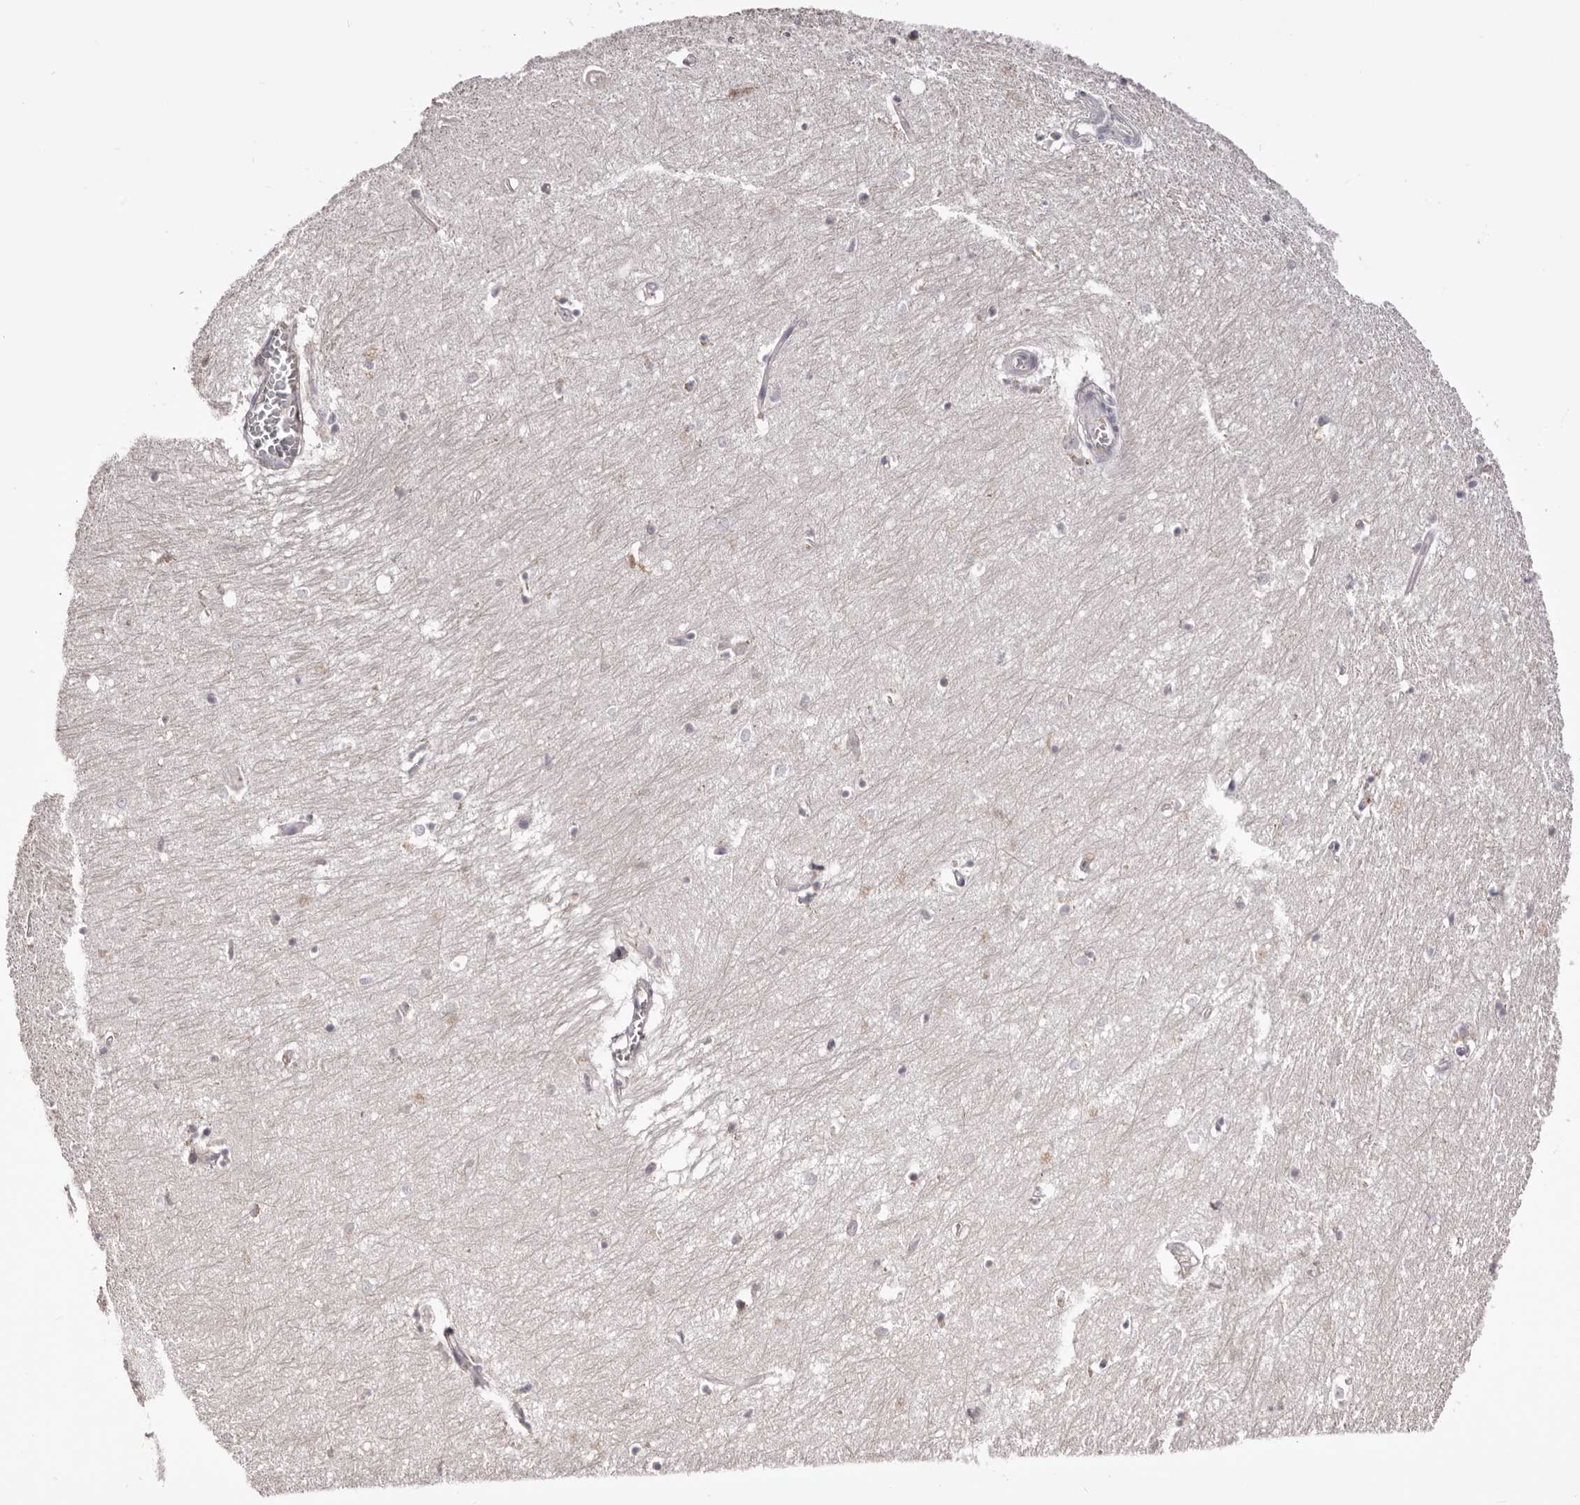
{"staining": {"intensity": "negative", "quantity": "none", "location": "none"}, "tissue": "hippocampus", "cell_type": "Glial cells", "image_type": "normal", "snomed": [{"axis": "morphology", "description": "Normal tissue, NOS"}, {"axis": "topography", "description": "Hippocampus"}], "caption": "There is no significant staining in glial cells of hippocampus. (Brightfield microscopy of DAB (3,3'-diaminobenzidine) IHC at high magnification).", "gene": "KCNJ8", "patient": {"sex": "female", "age": 64}}